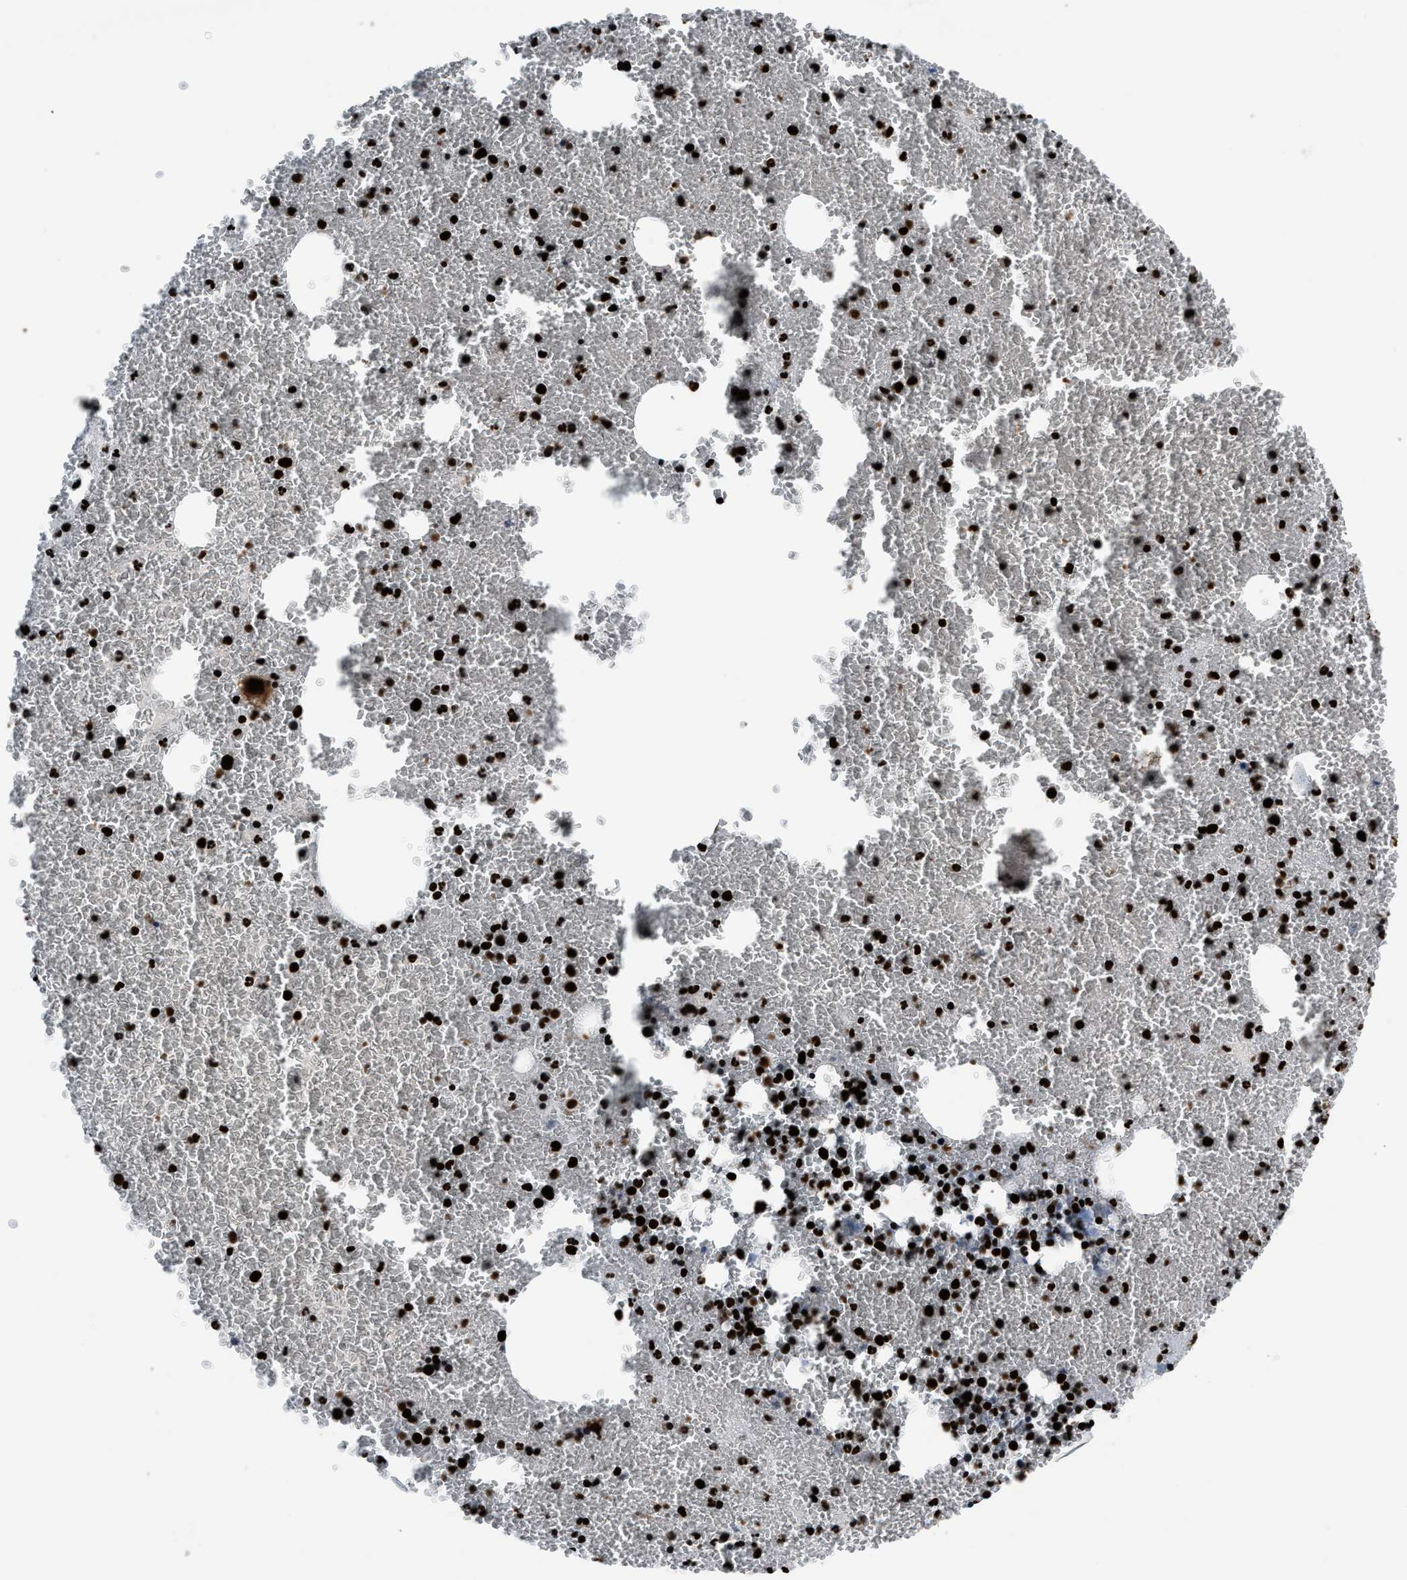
{"staining": {"intensity": "strong", "quantity": ">75%", "location": "nuclear"}, "tissue": "bone marrow", "cell_type": "Hematopoietic cells", "image_type": "normal", "snomed": [{"axis": "morphology", "description": "Normal tissue, NOS"}, {"axis": "morphology", "description": "Inflammation, NOS"}, {"axis": "topography", "description": "Bone marrow"}], "caption": "A brown stain shows strong nuclear positivity of a protein in hematopoietic cells of unremarkable human bone marrow. (brown staining indicates protein expression, while blue staining denotes nuclei).", "gene": "HNRNPM", "patient": {"sex": "male", "age": 47}}